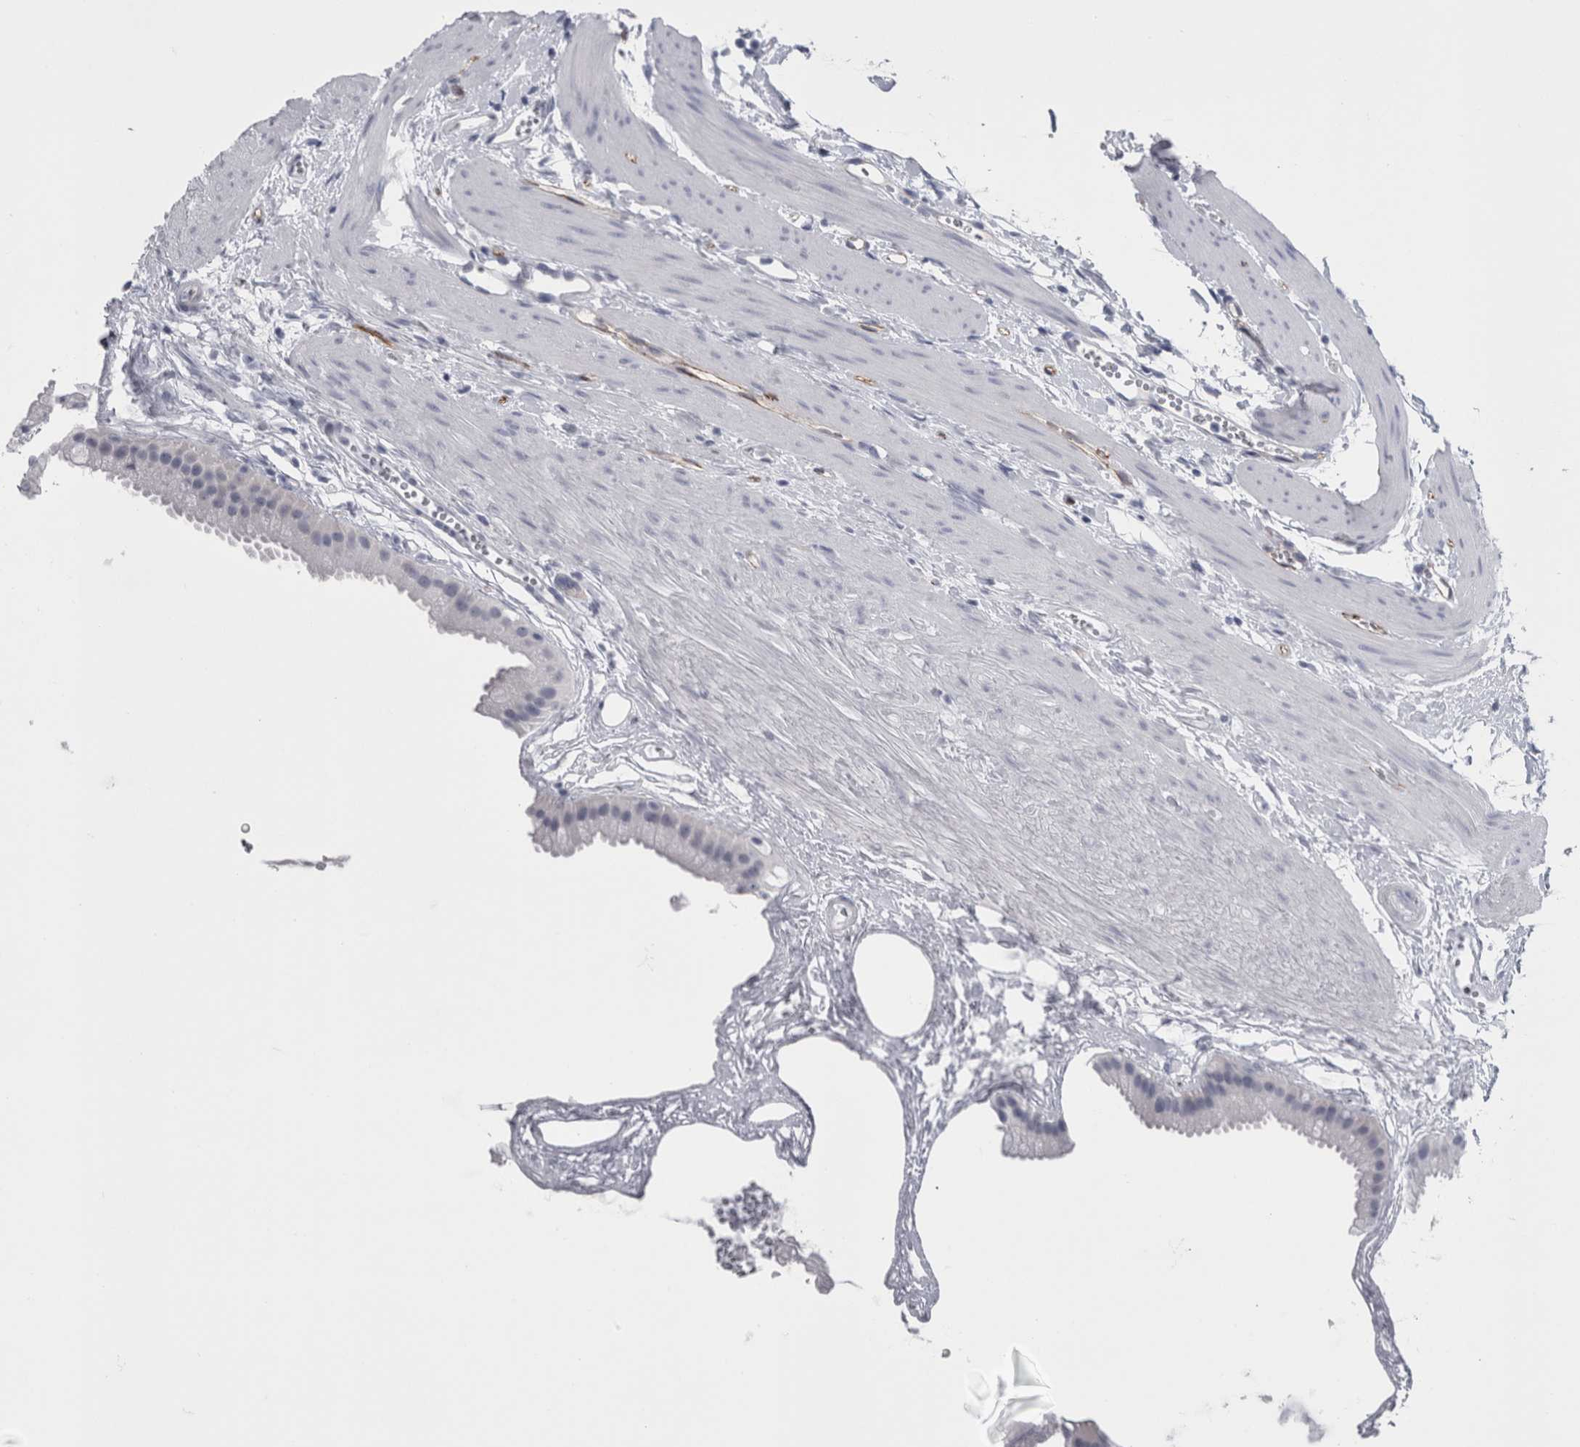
{"staining": {"intensity": "negative", "quantity": "none", "location": "none"}, "tissue": "gallbladder", "cell_type": "Glandular cells", "image_type": "normal", "snomed": [{"axis": "morphology", "description": "Normal tissue, NOS"}, {"axis": "topography", "description": "Gallbladder"}], "caption": "High magnification brightfield microscopy of unremarkable gallbladder stained with DAB (brown) and counterstained with hematoxylin (blue): glandular cells show no significant positivity. (DAB IHC with hematoxylin counter stain).", "gene": "VWDE", "patient": {"sex": "female", "age": 64}}